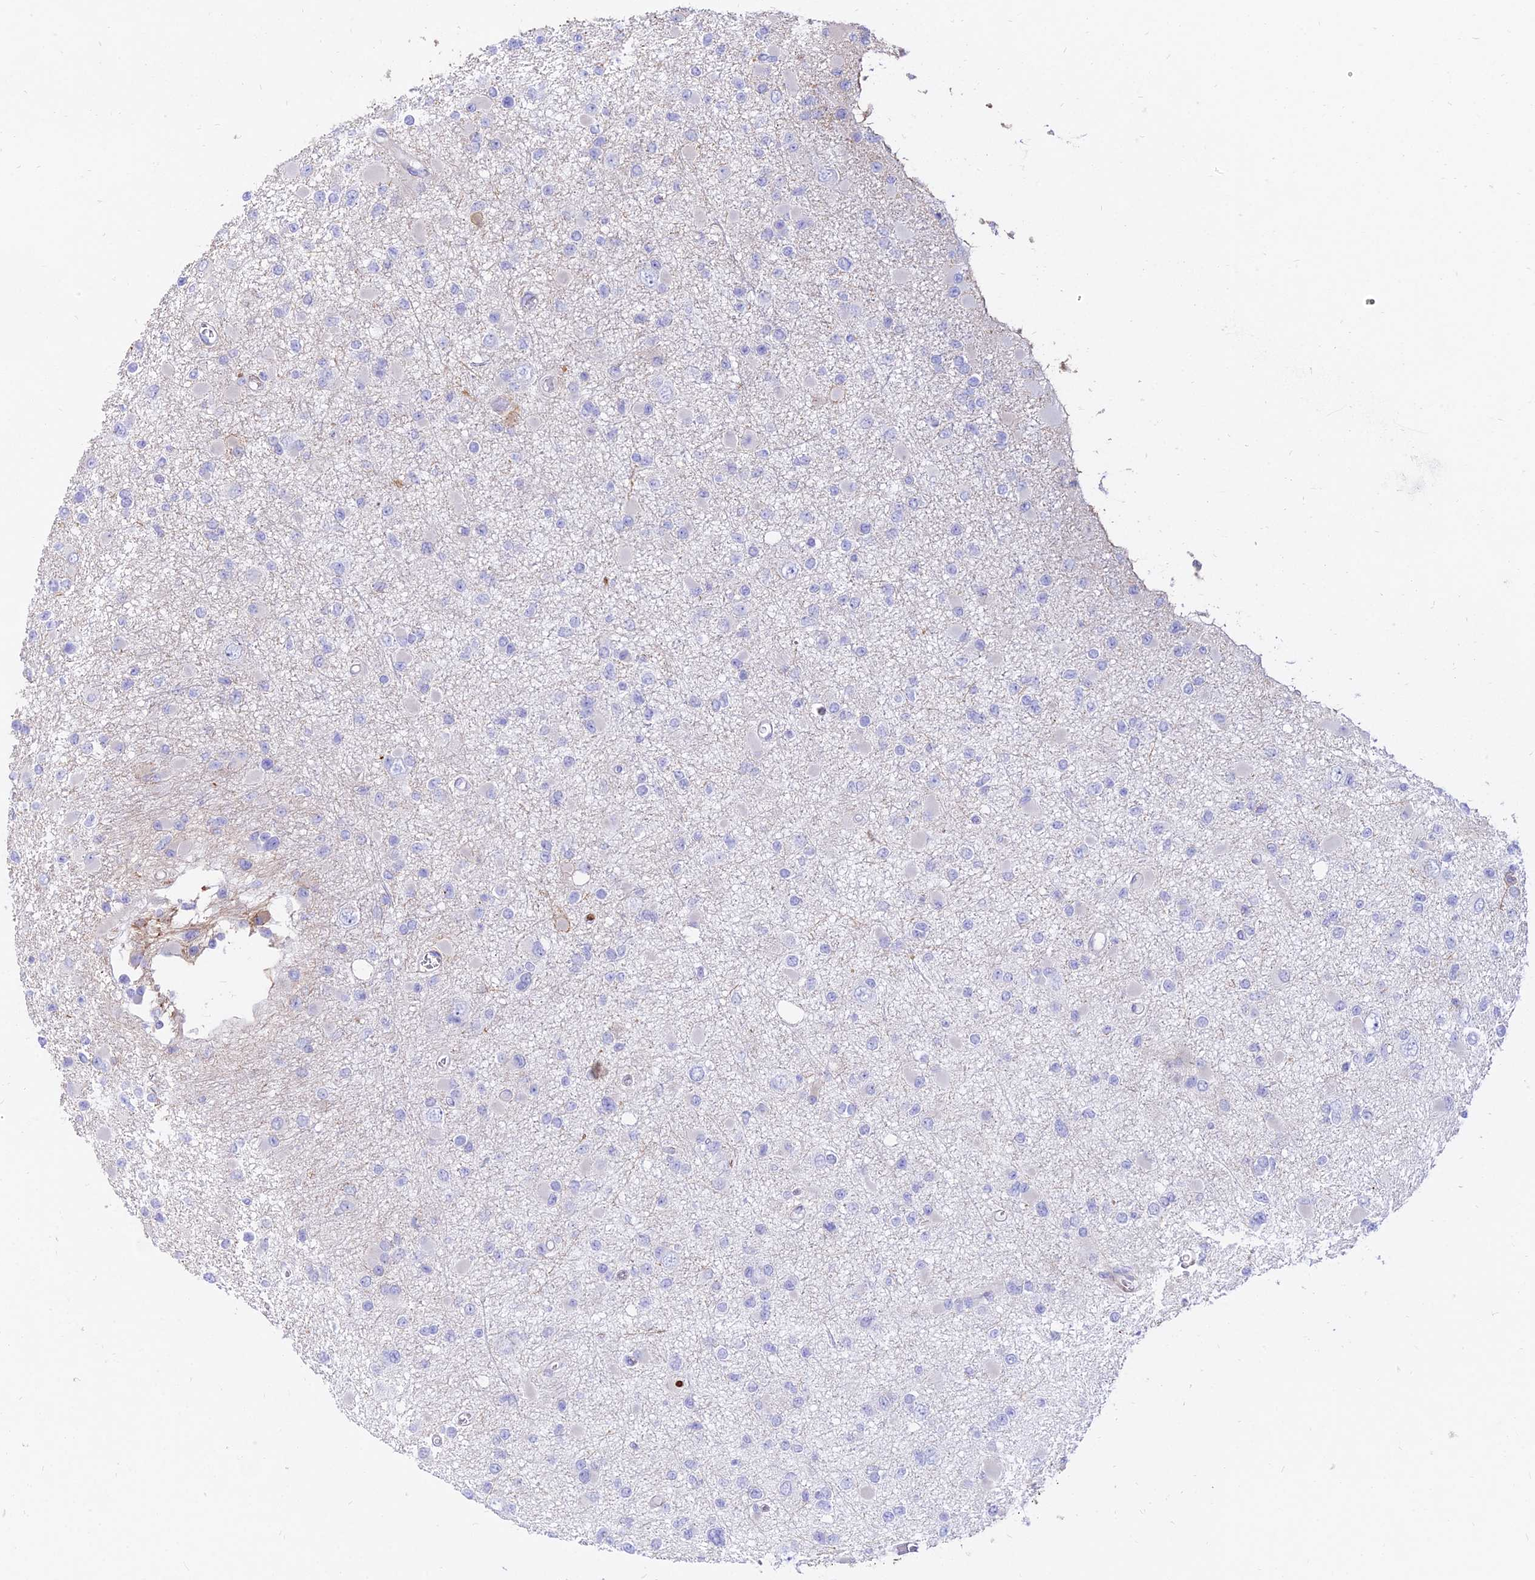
{"staining": {"intensity": "negative", "quantity": "none", "location": "none"}, "tissue": "glioma", "cell_type": "Tumor cells", "image_type": "cancer", "snomed": [{"axis": "morphology", "description": "Glioma, malignant, Low grade"}, {"axis": "topography", "description": "Brain"}], "caption": "DAB immunohistochemical staining of human malignant glioma (low-grade) reveals no significant positivity in tumor cells. Brightfield microscopy of IHC stained with DAB (3,3'-diaminobenzidine) (brown) and hematoxylin (blue), captured at high magnification.", "gene": "SREK1IP1", "patient": {"sex": "female", "age": 22}}